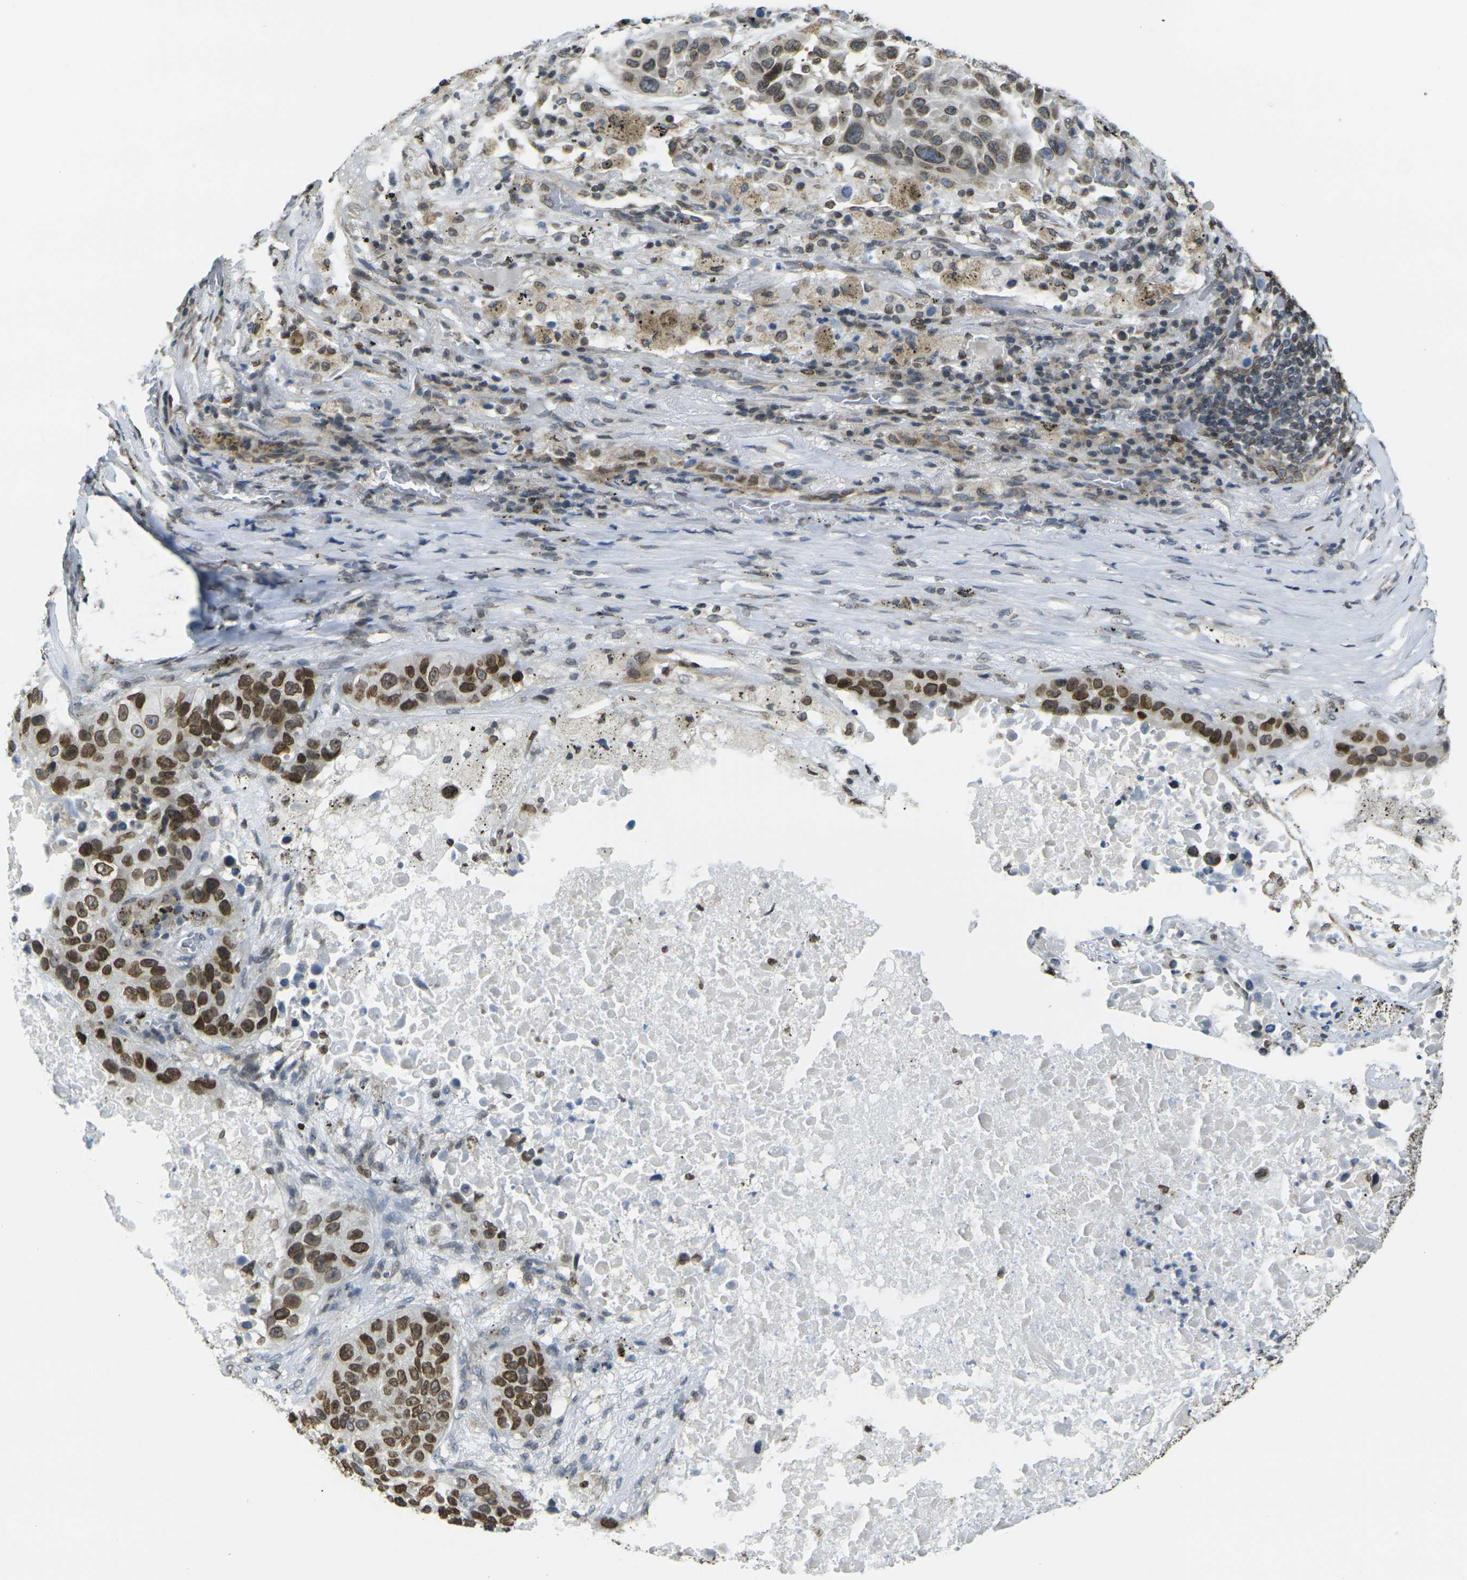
{"staining": {"intensity": "strong", "quantity": ">75%", "location": "cytoplasmic/membranous,nuclear"}, "tissue": "lung cancer", "cell_type": "Tumor cells", "image_type": "cancer", "snomed": [{"axis": "morphology", "description": "Squamous cell carcinoma, NOS"}, {"axis": "topography", "description": "Lung"}], "caption": "The photomicrograph displays staining of lung squamous cell carcinoma, revealing strong cytoplasmic/membranous and nuclear protein staining (brown color) within tumor cells.", "gene": "BRDT", "patient": {"sex": "male", "age": 57}}